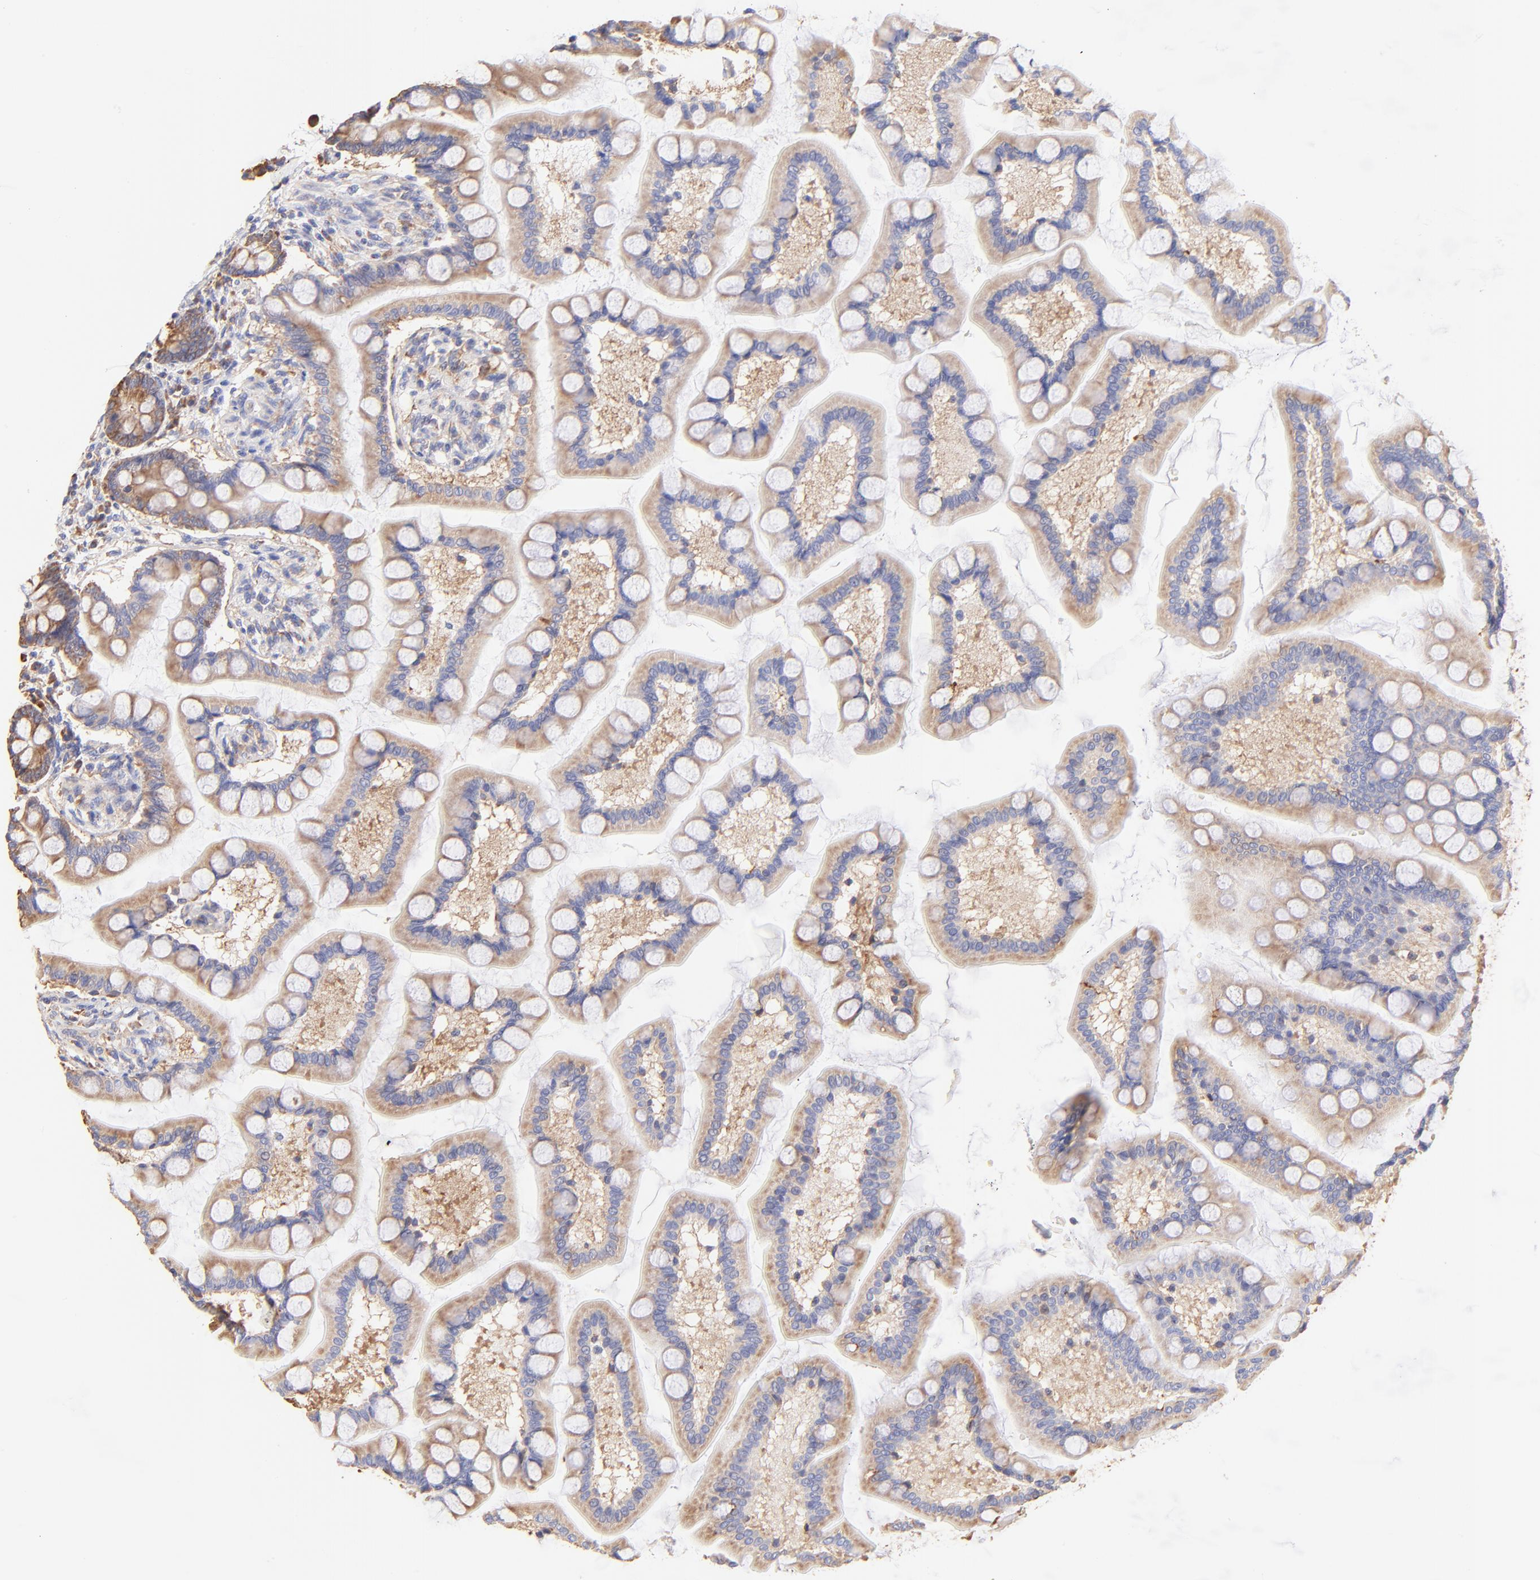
{"staining": {"intensity": "moderate", "quantity": ">75%", "location": "cytoplasmic/membranous"}, "tissue": "small intestine", "cell_type": "Glandular cells", "image_type": "normal", "snomed": [{"axis": "morphology", "description": "Normal tissue, NOS"}, {"axis": "topography", "description": "Small intestine"}], "caption": "Protein analysis of unremarkable small intestine exhibits moderate cytoplasmic/membranous positivity in about >75% of glandular cells. The staining was performed using DAB (3,3'-diaminobenzidine), with brown indicating positive protein expression. Nuclei are stained blue with hematoxylin.", "gene": "RPL30", "patient": {"sex": "male", "age": 41}}